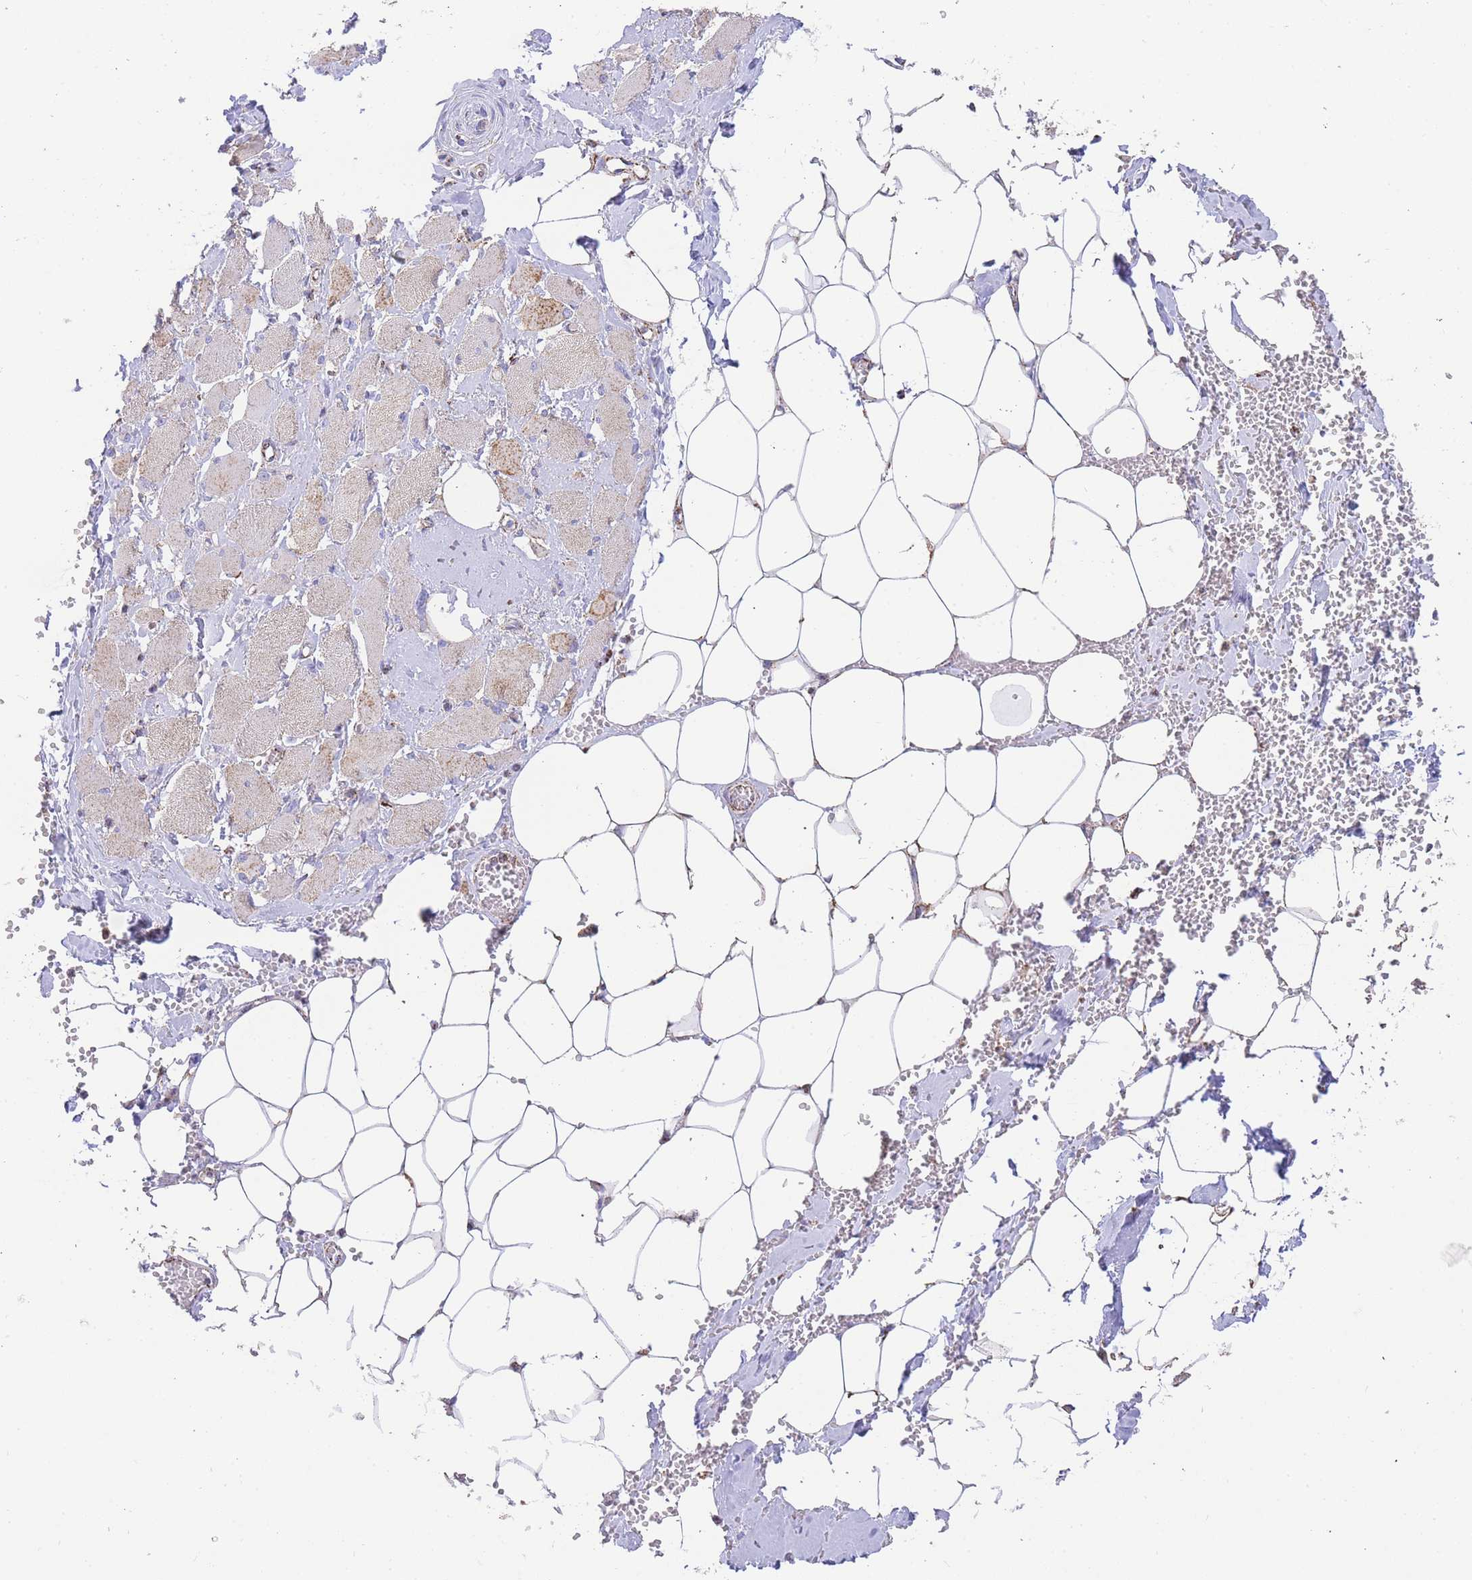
{"staining": {"intensity": "strong", "quantity": "<25%", "location": "cytoplasmic/membranous"}, "tissue": "skeletal muscle", "cell_type": "Myocytes", "image_type": "normal", "snomed": [{"axis": "morphology", "description": "Normal tissue, NOS"}, {"axis": "morphology", "description": "Basal cell carcinoma"}, {"axis": "topography", "description": "Skeletal muscle"}], "caption": "The photomicrograph shows immunohistochemical staining of unremarkable skeletal muscle. There is strong cytoplasmic/membranous positivity is appreciated in approximately <25% of myocytes. Nuclei are stained in blue.", "gene": "GSTM1", "patient": {"sex": "female", "age": 64}}